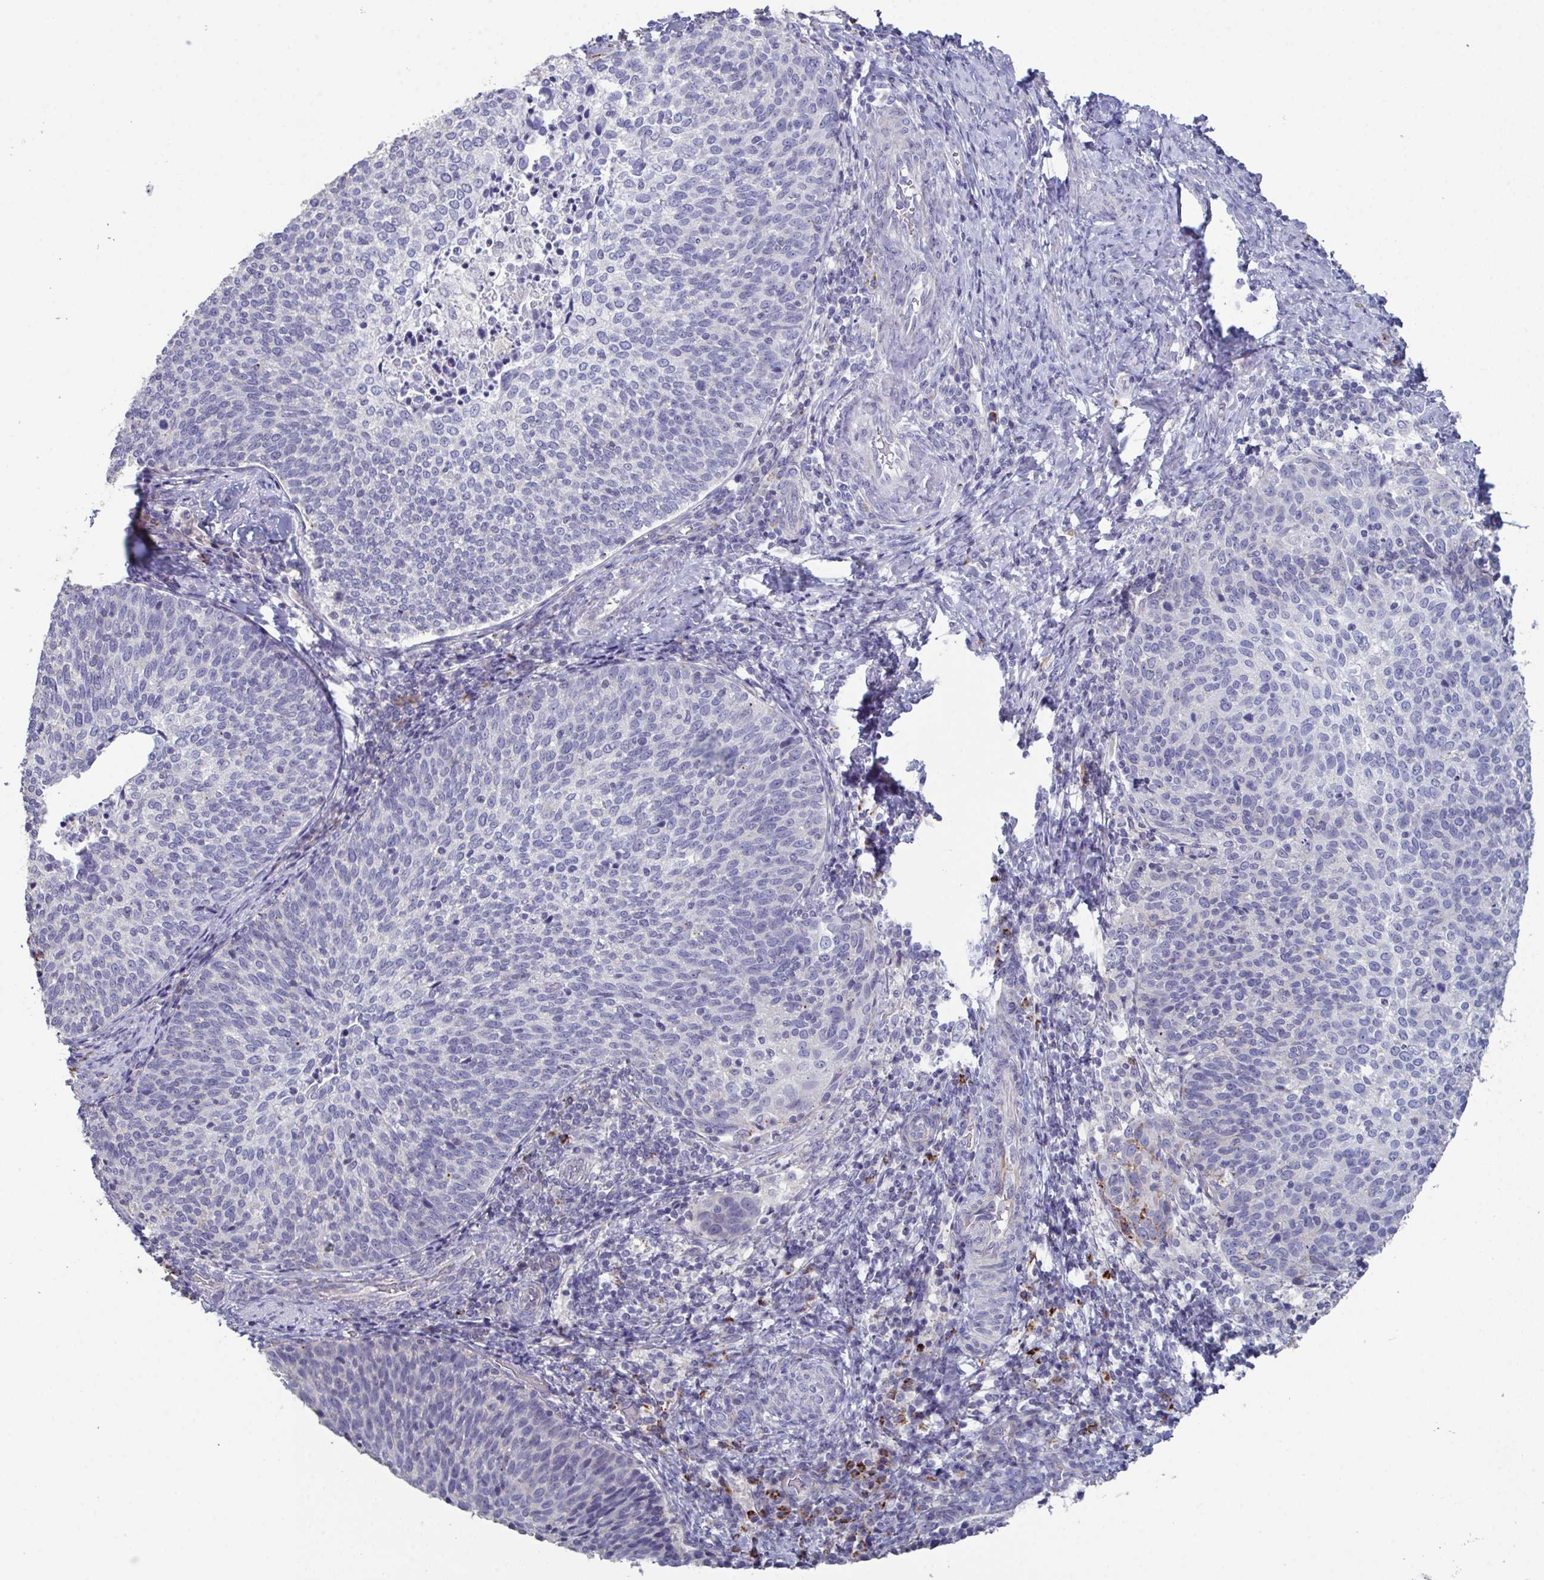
{"staining": {"intensity": "negative", "quantity": "none", "location": "none"}, "tissue": "cervical cancer", "cell_type": "Tumor cells", "image_type": "cancer", "snomed": [{"axis": "morphology", "description": "Squamous cell carcinoma, NOS"}, {"axis": "topography", "description": "Cervix"}], "caption": "Immunohistochemistry (IHC) image of cervical squamous cell carcinoma stained for a protein (brown), which displays no staining in tumor cells.", "gene": "GLDC", "patient": {"sex": "female", "age": 61}}